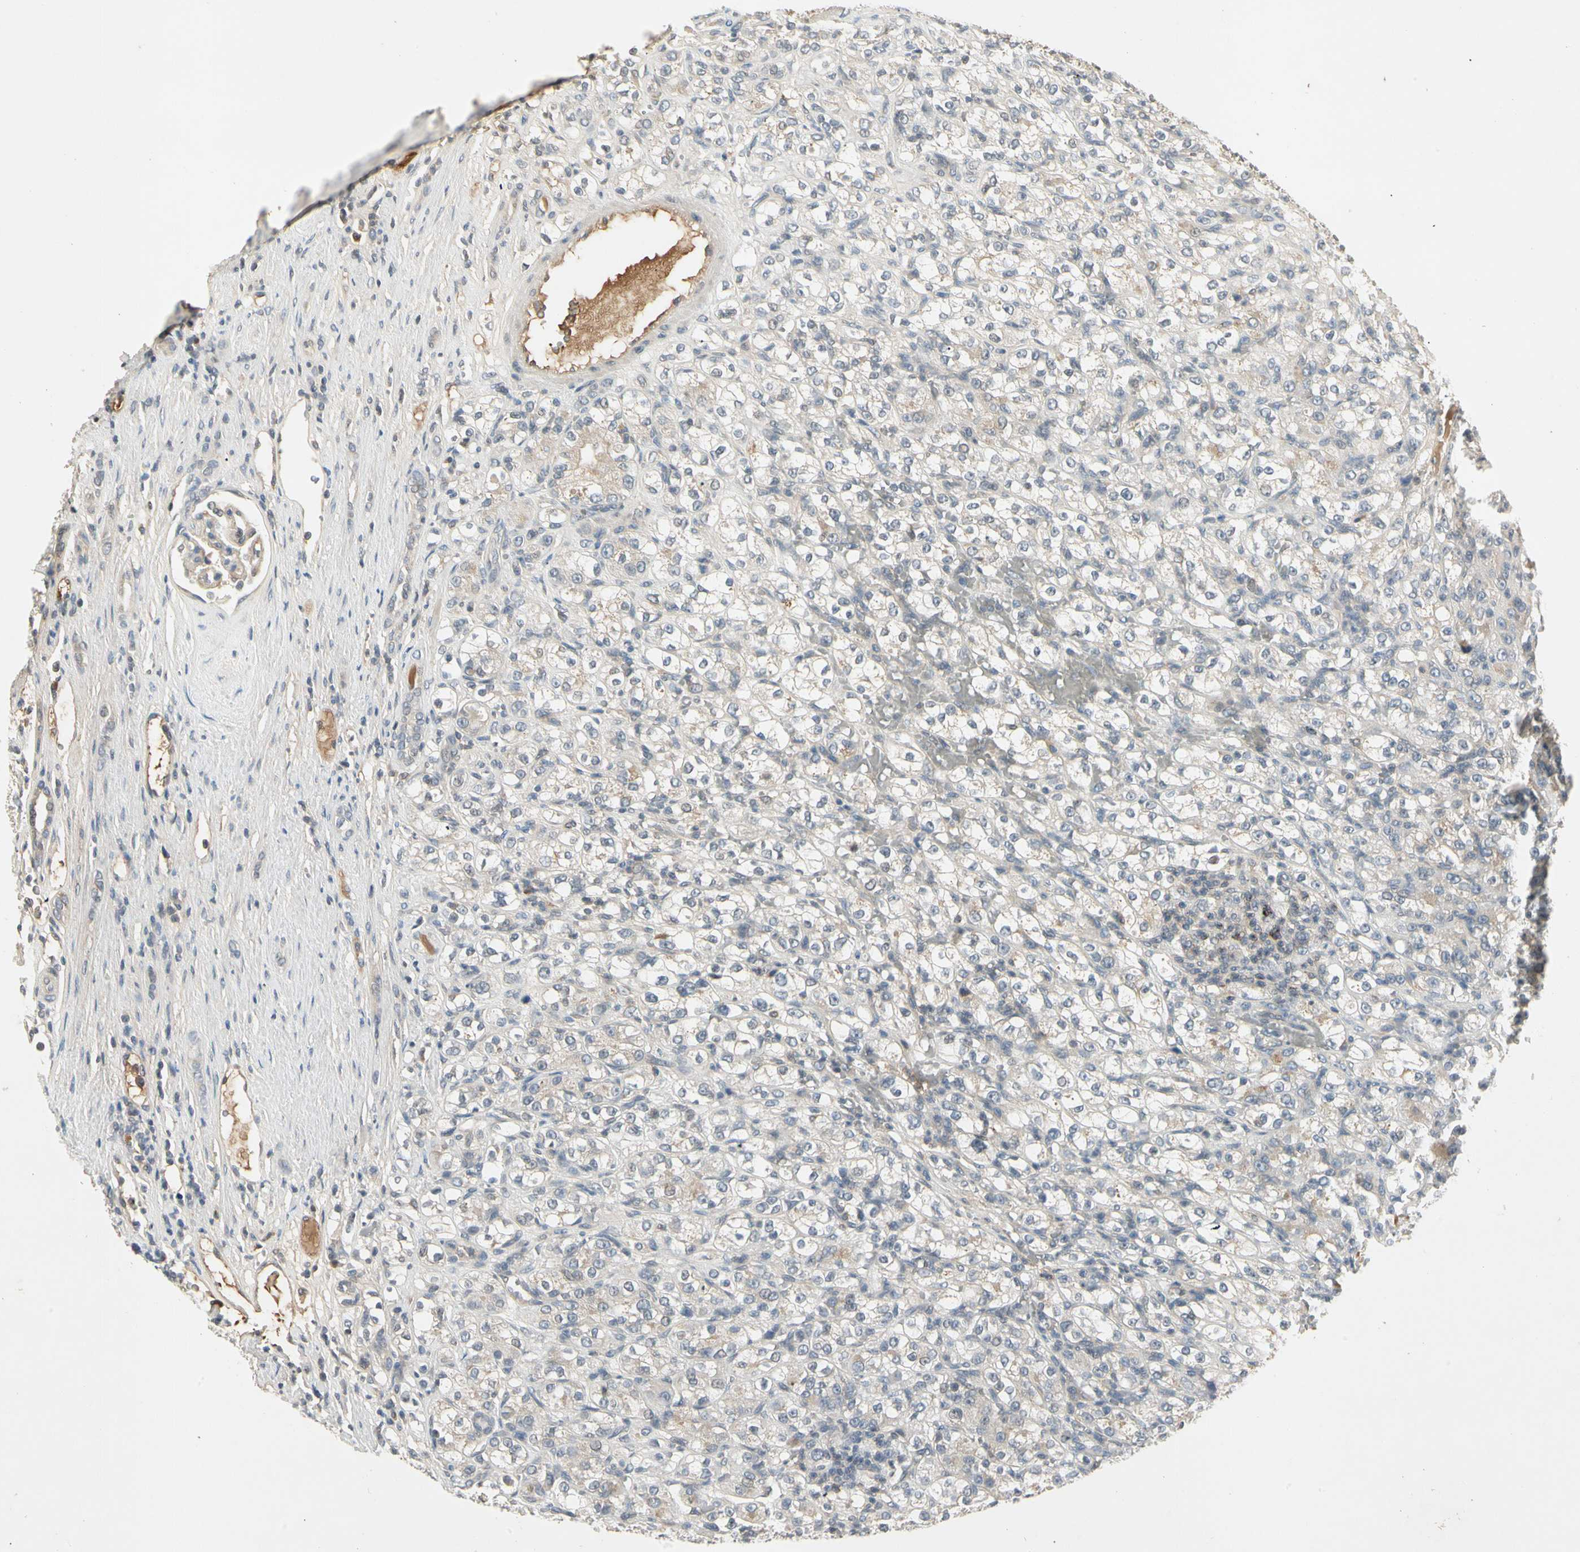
{"staining": {"intensity": "negative", "quantity": "none", "location": "none"}, "tissue": "renal cancer", "cell_type": "Tumor cells", "image_type": "cancer", "snomed": [{"axis": "morphology", "description": "Normal tissue, NOS"}, {"axis": "morphology", "description": "Adenocarcinoma, NOS"}, {"axis": "topography", "description": "Kidney"}], "caption": "Immunohistochemical staining of renal cancer (adenocarcinoma) displays no significant staining in tumor cells.", "gene": "CCL4", "patient": {"sex": "male", "age": 61}}